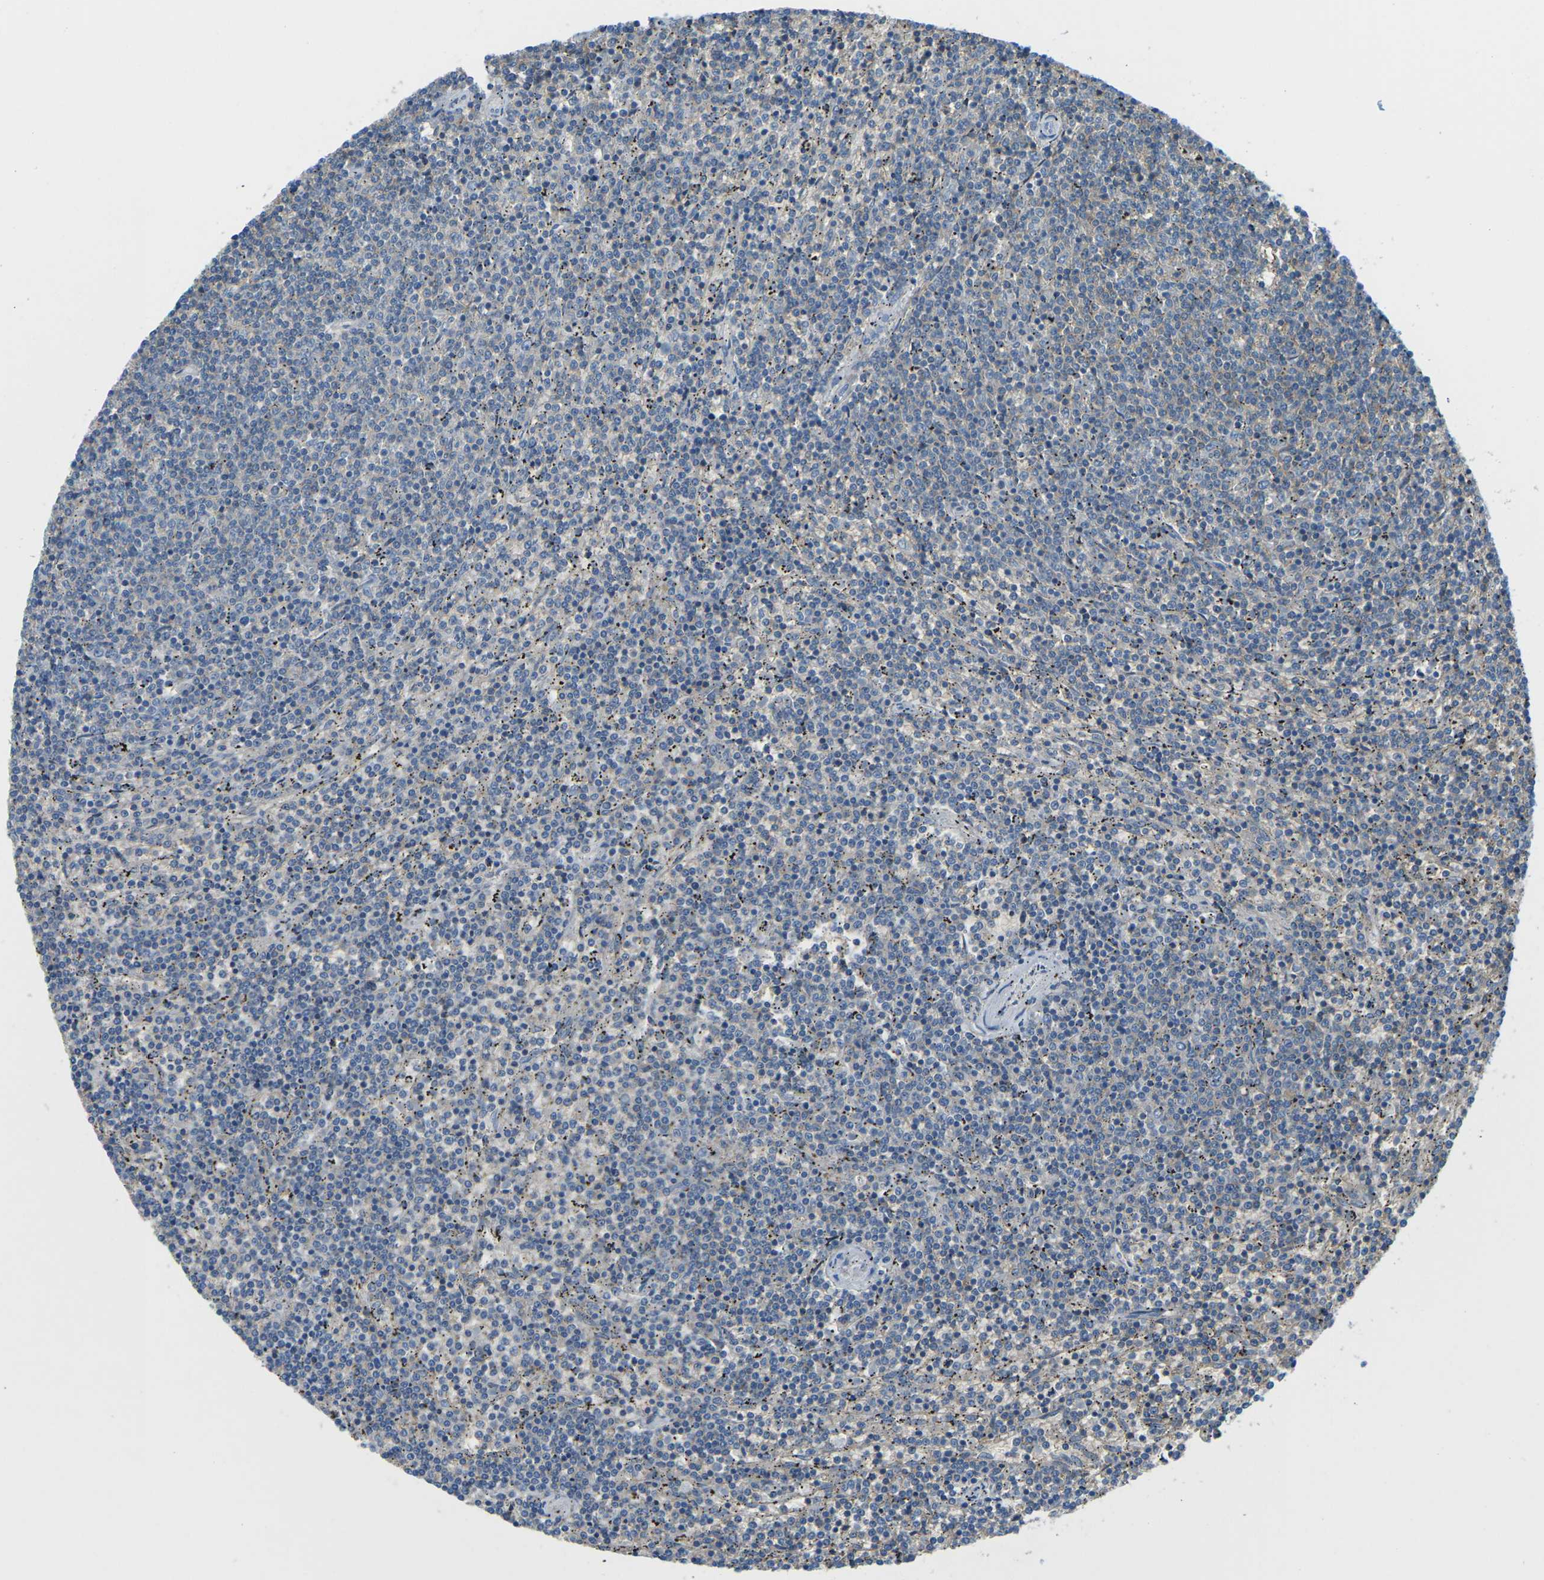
{"staining": {"intensity": "negative", "quantity": "none", "location": "none"}, "tissue": "lymphoma", "cell_type": "Tumor cells", "image_type": "cancer", "snomed": [{"axis": "morphology", "description": "Malignant lymphoma, non-Hodgkin's type, Low grade"}, {"axis": "topography", "description": "Spleen"}], "caption": "The micrograph reveals no staining of tumor cells in lymphoma.", "gene": "CD47", "patient": {"sex": "female", "age": 50}}